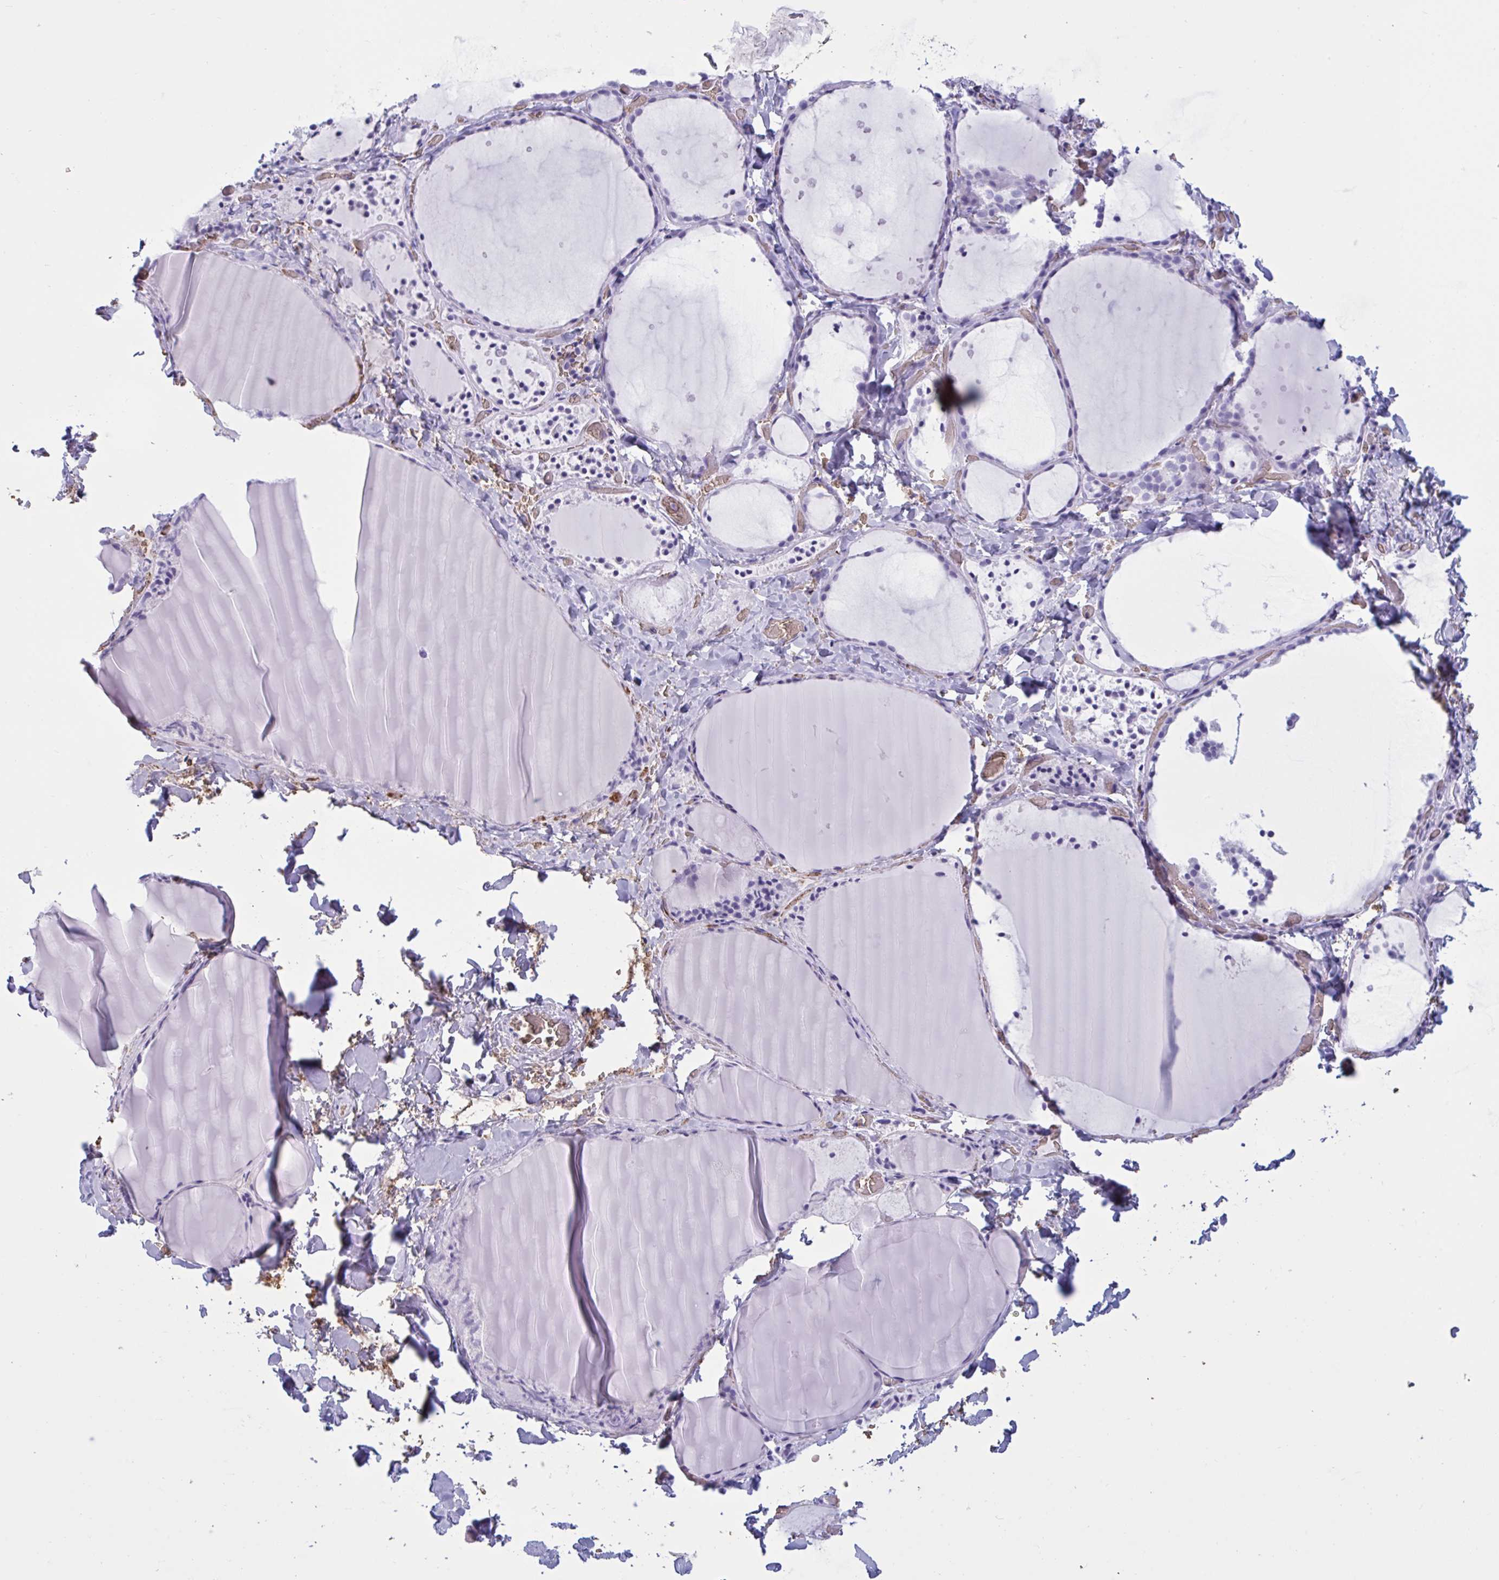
{"staining": {"intensity": "negative", "quantity": "none", "location": "none"}, "tissue": "thyroid gland", "cell_type": "Glandular cells", "image_type": "normal", "snomed": [{"axis": "morphology", "description": "Normal tissue, NOS"}, {"axis": "topography", "description": "Thyroid gland"}], "caption": "This is an IHC histopathology image of benign human thyroid gland. There is no expression in glandular cells.", "gene": "SLC2A1", "patient": {"sex": "female", "age": 36}}